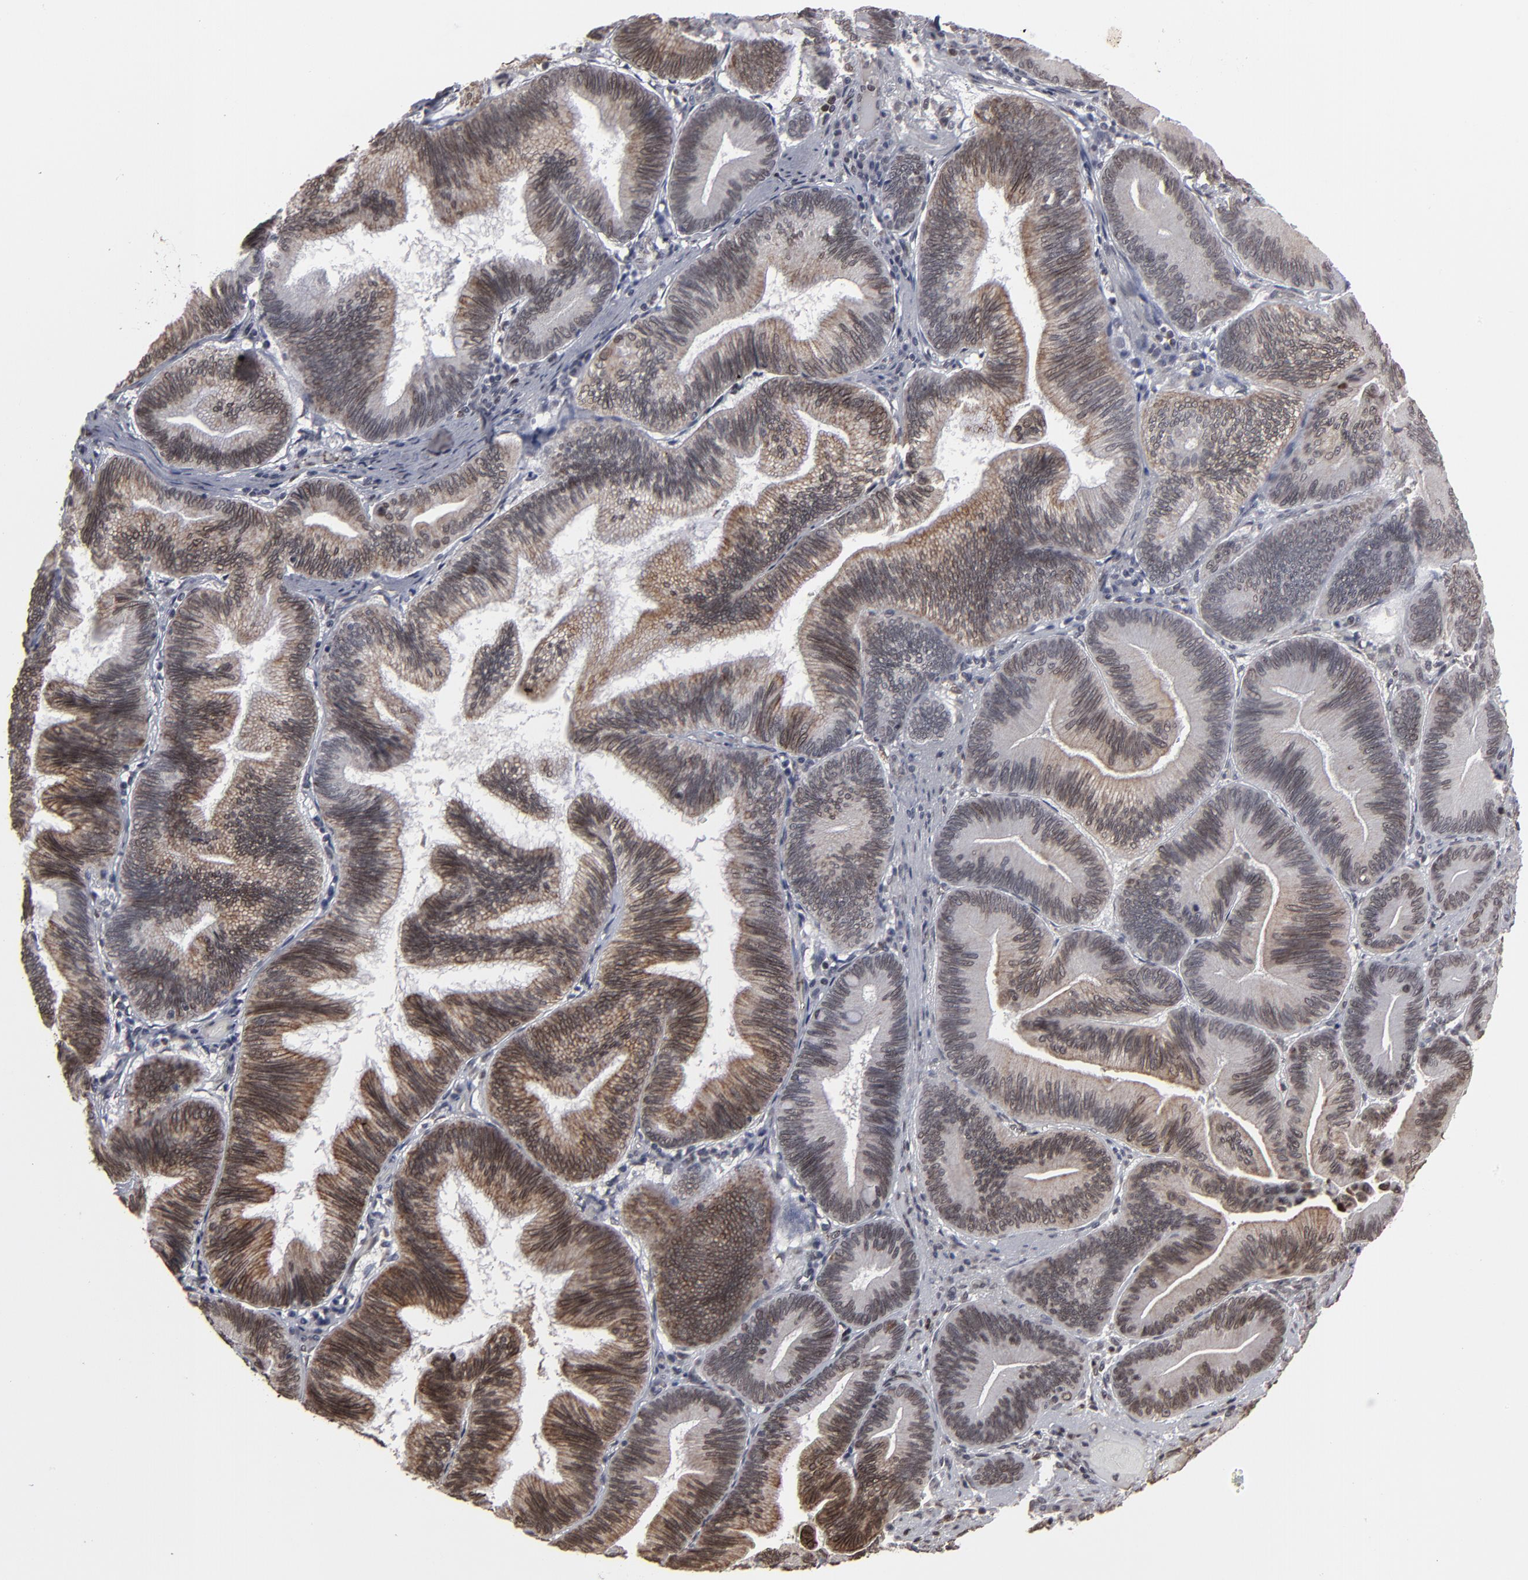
{"staining": {"intensity": "moderate", "quantity": "25%-75%", "location": "cytoplasmic/membranous,nuclear"}, "tissue": "pancreatic cancer", "cell_type": "Tumor cells", "image_type": "cancer", "snomed": [{"axis": "morphology", "description": "Adenocarcinoma, NOS"}, {"axis": "topography", "description": "Pancreas"}], "caption": "A micrograph of human pancreatic adenocarcinoma stained for a protein demonstrates moderate cytoplasmic/membranous and nuclear brown staining in tumor cells.", "gene": "BAZ1A", "patient": {"sex": "male", "age": 82}}